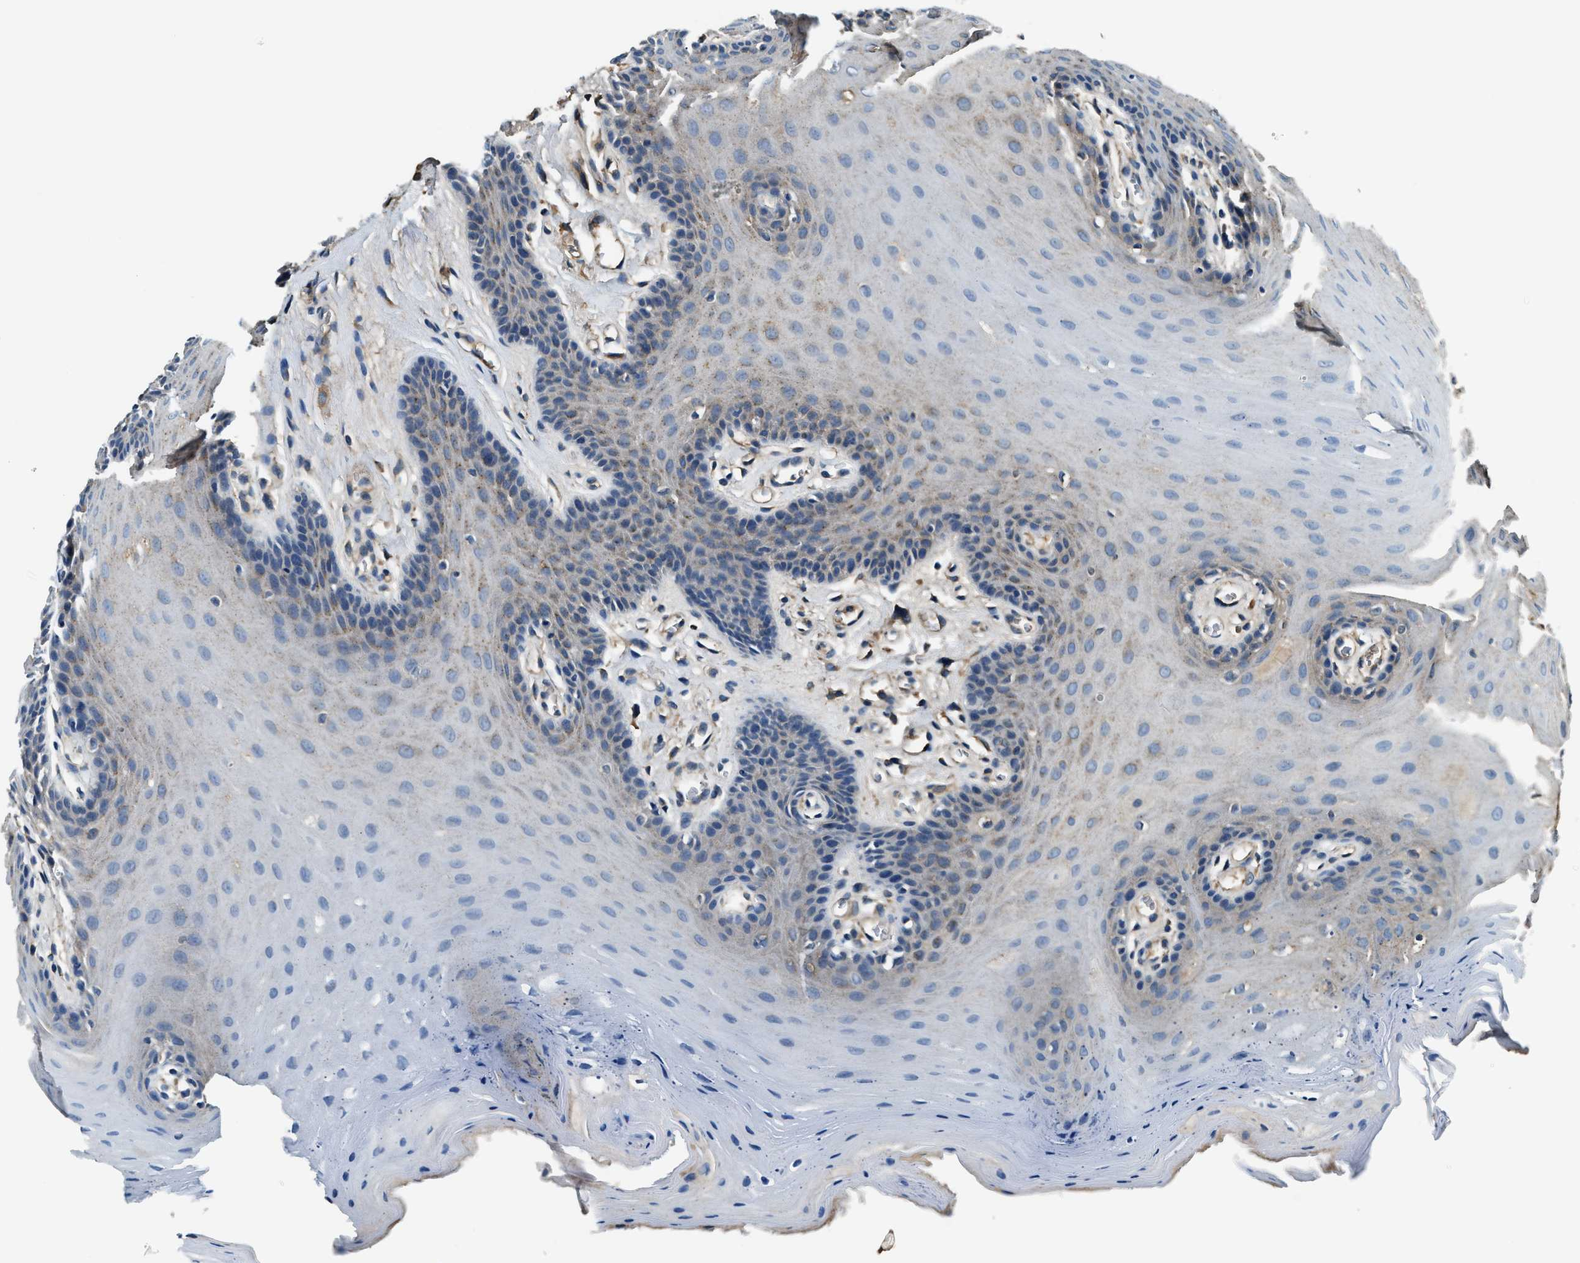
{"staining": {"intensity": "weak", "quantity": "<25%", "location": "cytoplasmic/membranous"}, "tissue": "oral mucosa", "cell_type": "Squamous epithelial cells", "image_type": "normal", "snomed": [{"axis": "morphology", "description": "Normal tissue, NOS"}, {"axis": "morphology", "description": "Squamous cell carcinoma, NOS"}, {"axis": "topography", "description": "Oral tissue"}, {"axis": "topography", "description": "Head-Neck"}], "caption": "Protein analysis of benign oral mucosa demonstrates no significant staining in squamous epithelial cells.", "gene": "EEA1", "patient": {"sex": "male", "age": 71}}